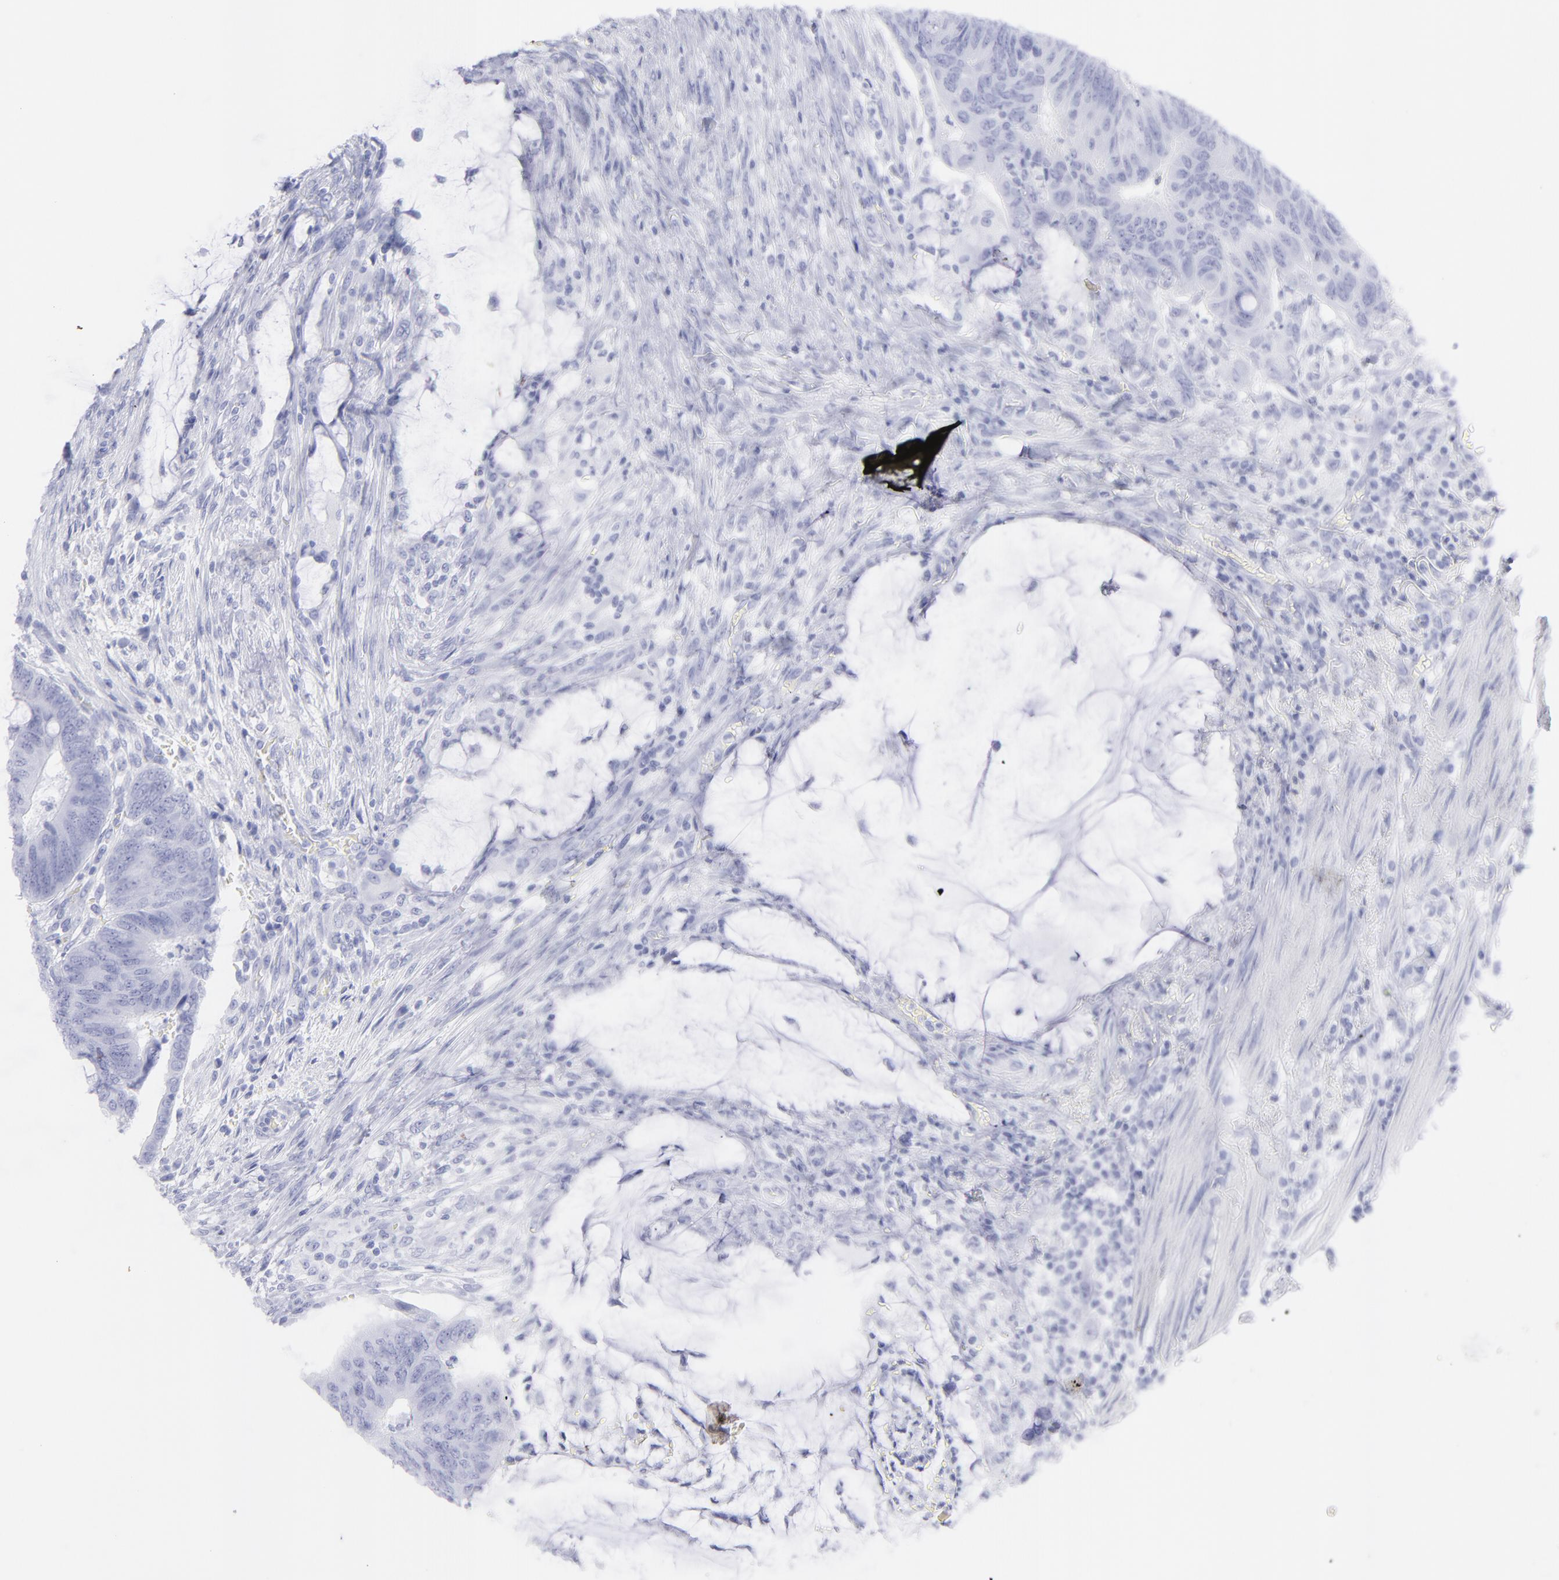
{"staining": {"intensity": "negative", "quantity": "none", "location": "none"}, "tissue": "colorectal cancer", "cell_type": "Tumor cells", "image_type": "cancer", "snomed": [{"axis": "morphology", "description": "Normal tissue, NOS"}, {"axis": "morphology", "description": "Adenocarcinoma, NOS"}, {"axis": "topography", "description": "Rectum"}], "caption": "Immunohistochemical staining of colorectal cancer (adenocarcinoma) reveals no significant expression in tumor cells. (Stains: DAB (3,3'-diaminobenzidine) immunohistochemistry (IHC) with hematoxylin counter stain, Microscopy: brightfield microscopy at high magnification).", "gene": "F13B", "patient": {"sex": "male", "age": 92}}